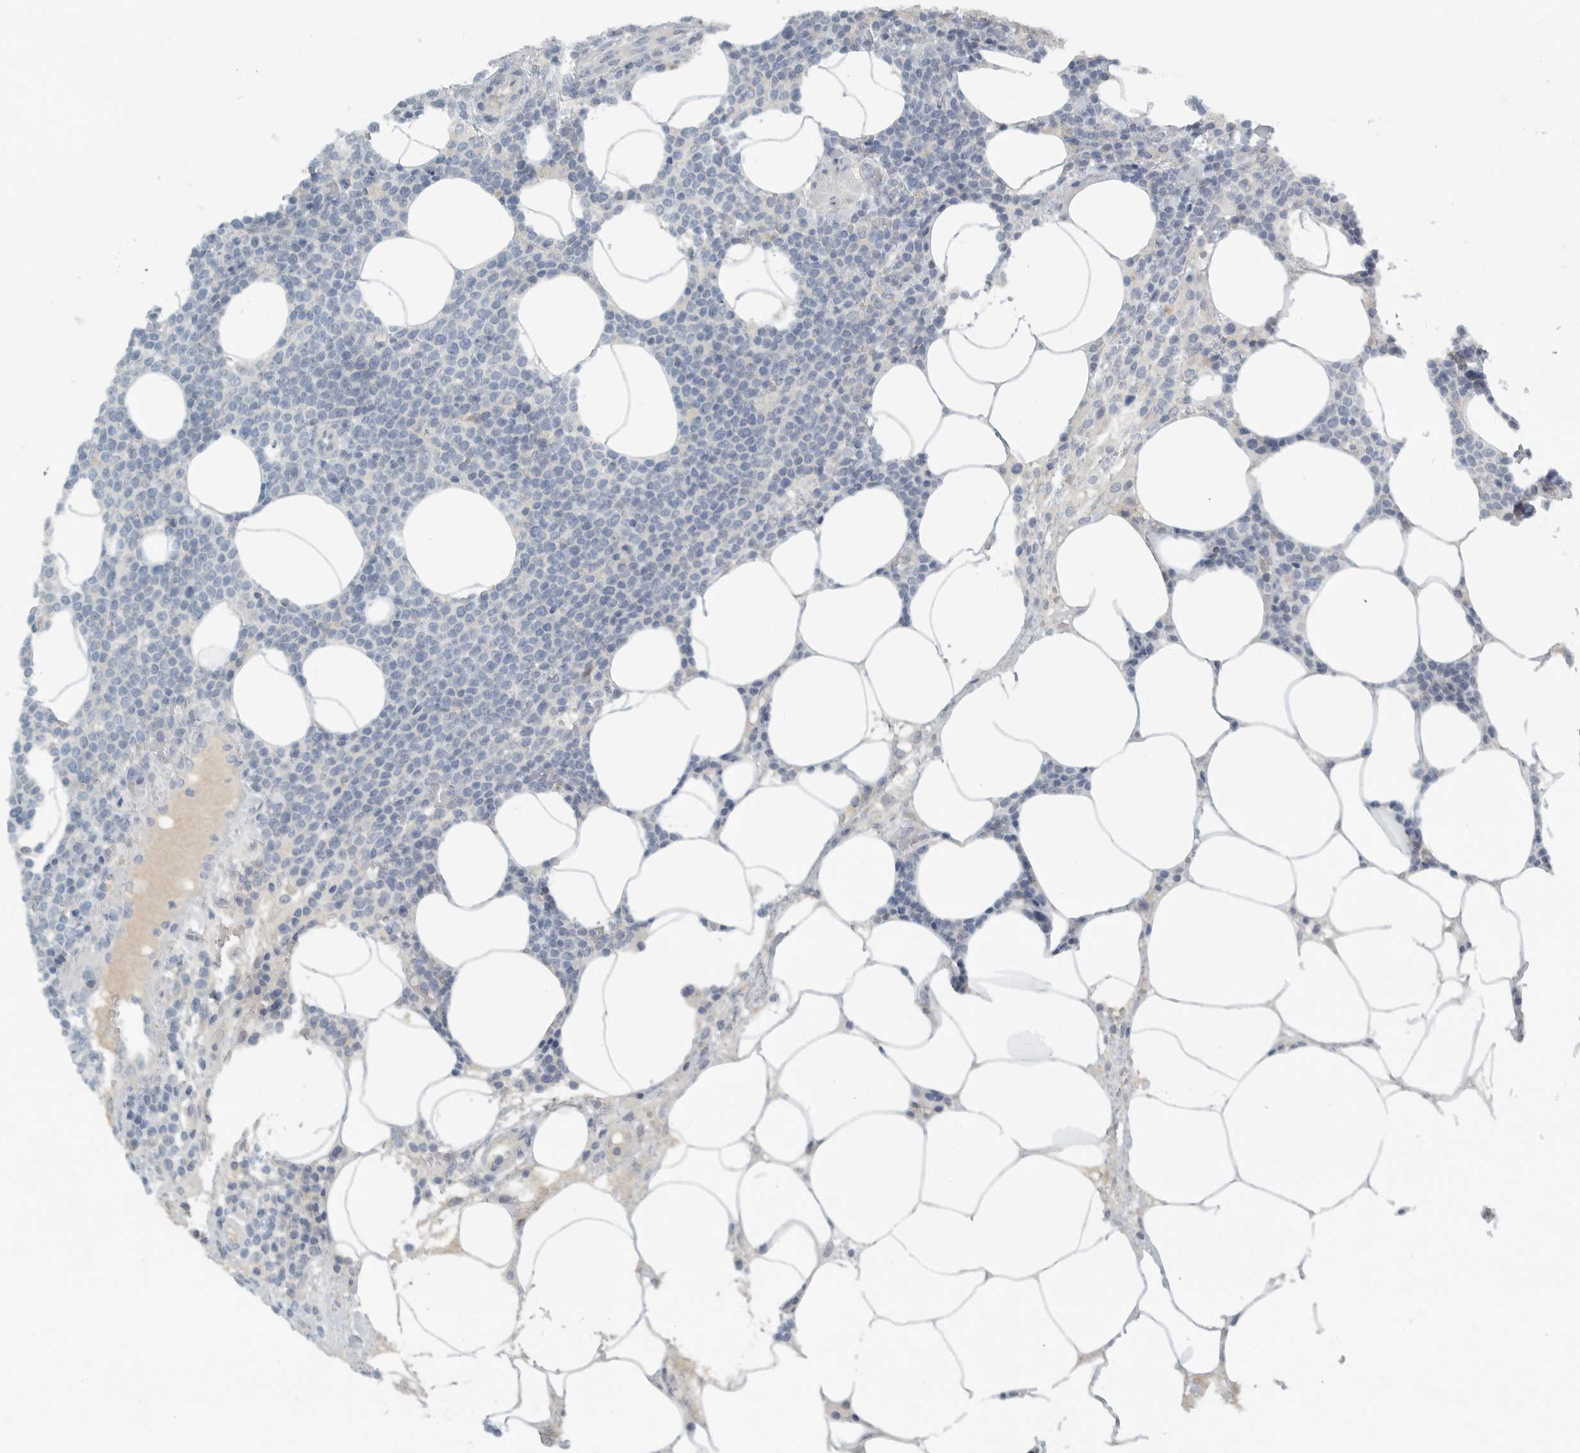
{"staining": {"intensity": "negative", "quantity": "none", "location": "none"}, "tissue": "lymphoma", "cell_type": "Tumor cells", "image_type": "cancer", "snomed": [{"axis": "morphology", "description": "Malignant lymphoma, non-Hodgkin's type, High grade"}, {"axis": "topography", "description": "Lymph node"}], "caption": "An IHC image of high-grade malignant lymphoma, non-Hodgkin's type is shown. There is no staining in tumor cells of high-grade malignant lymphoma, non-Hodgkin's type.", "gene": "PAM", "patient": {"sex": "male", "age": 61}}